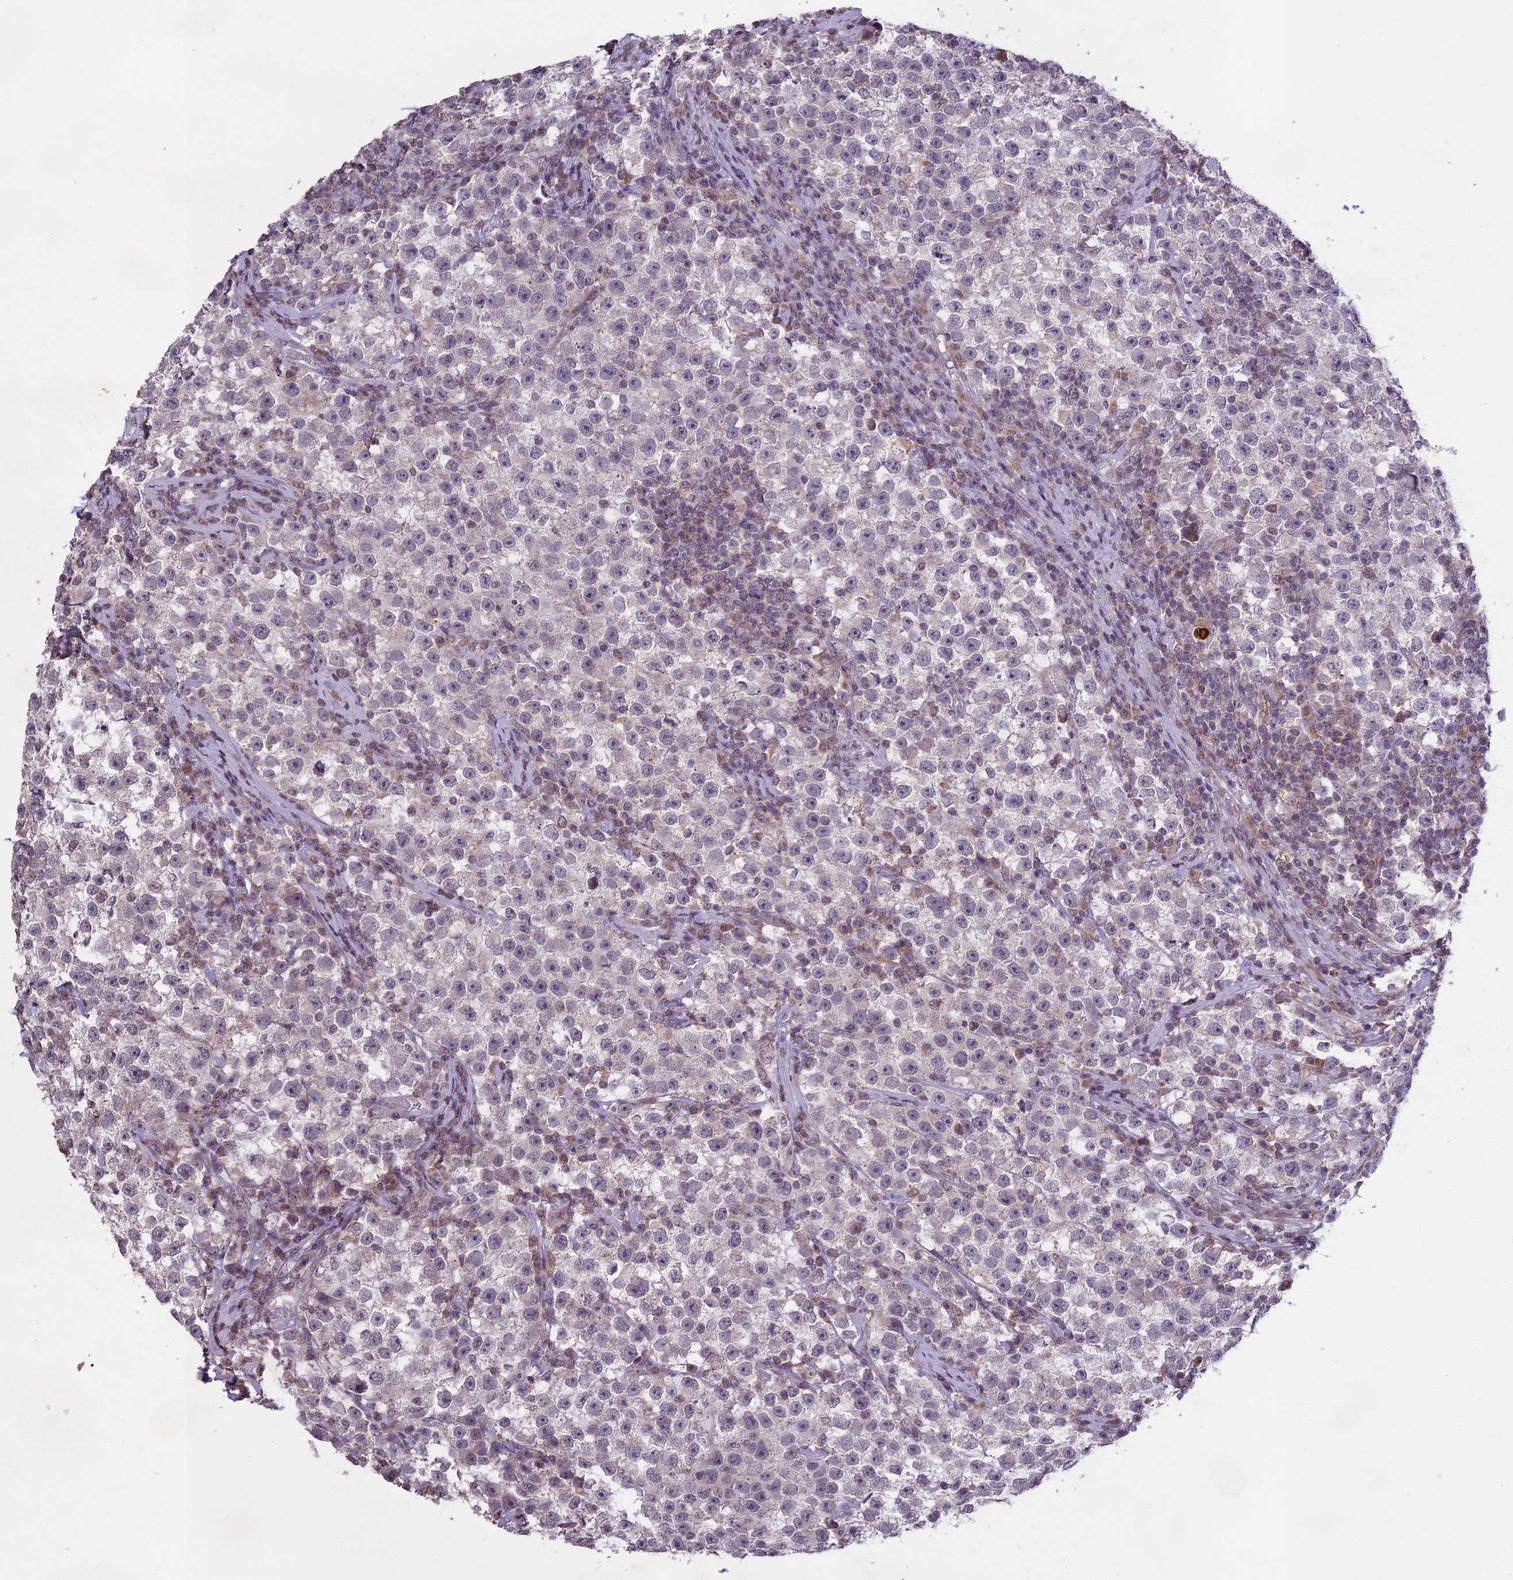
{"staining": {"intensity": "negative", "quantity": "none", "location": "none"}, "tissue": "testis cancer", "cell_type": "Tumor cells", "image_type": "cancer", "snomed": [{"axis": "morphology", "description": "Seminoma, NOS"}, {"axis": "topography", "description": "Testis"}], "caption": "The immunohistochemistry image has no significant staining in tumor cells of testis cancer (seminoma) tissue. The staining was performed using DAB to visualize the protein expression in brown, while the nuclei were stained in blue with hematoxylin (Magnification: 20x).", "gene": "ERG28", "patient": {"sex": "male", "age": 22}}